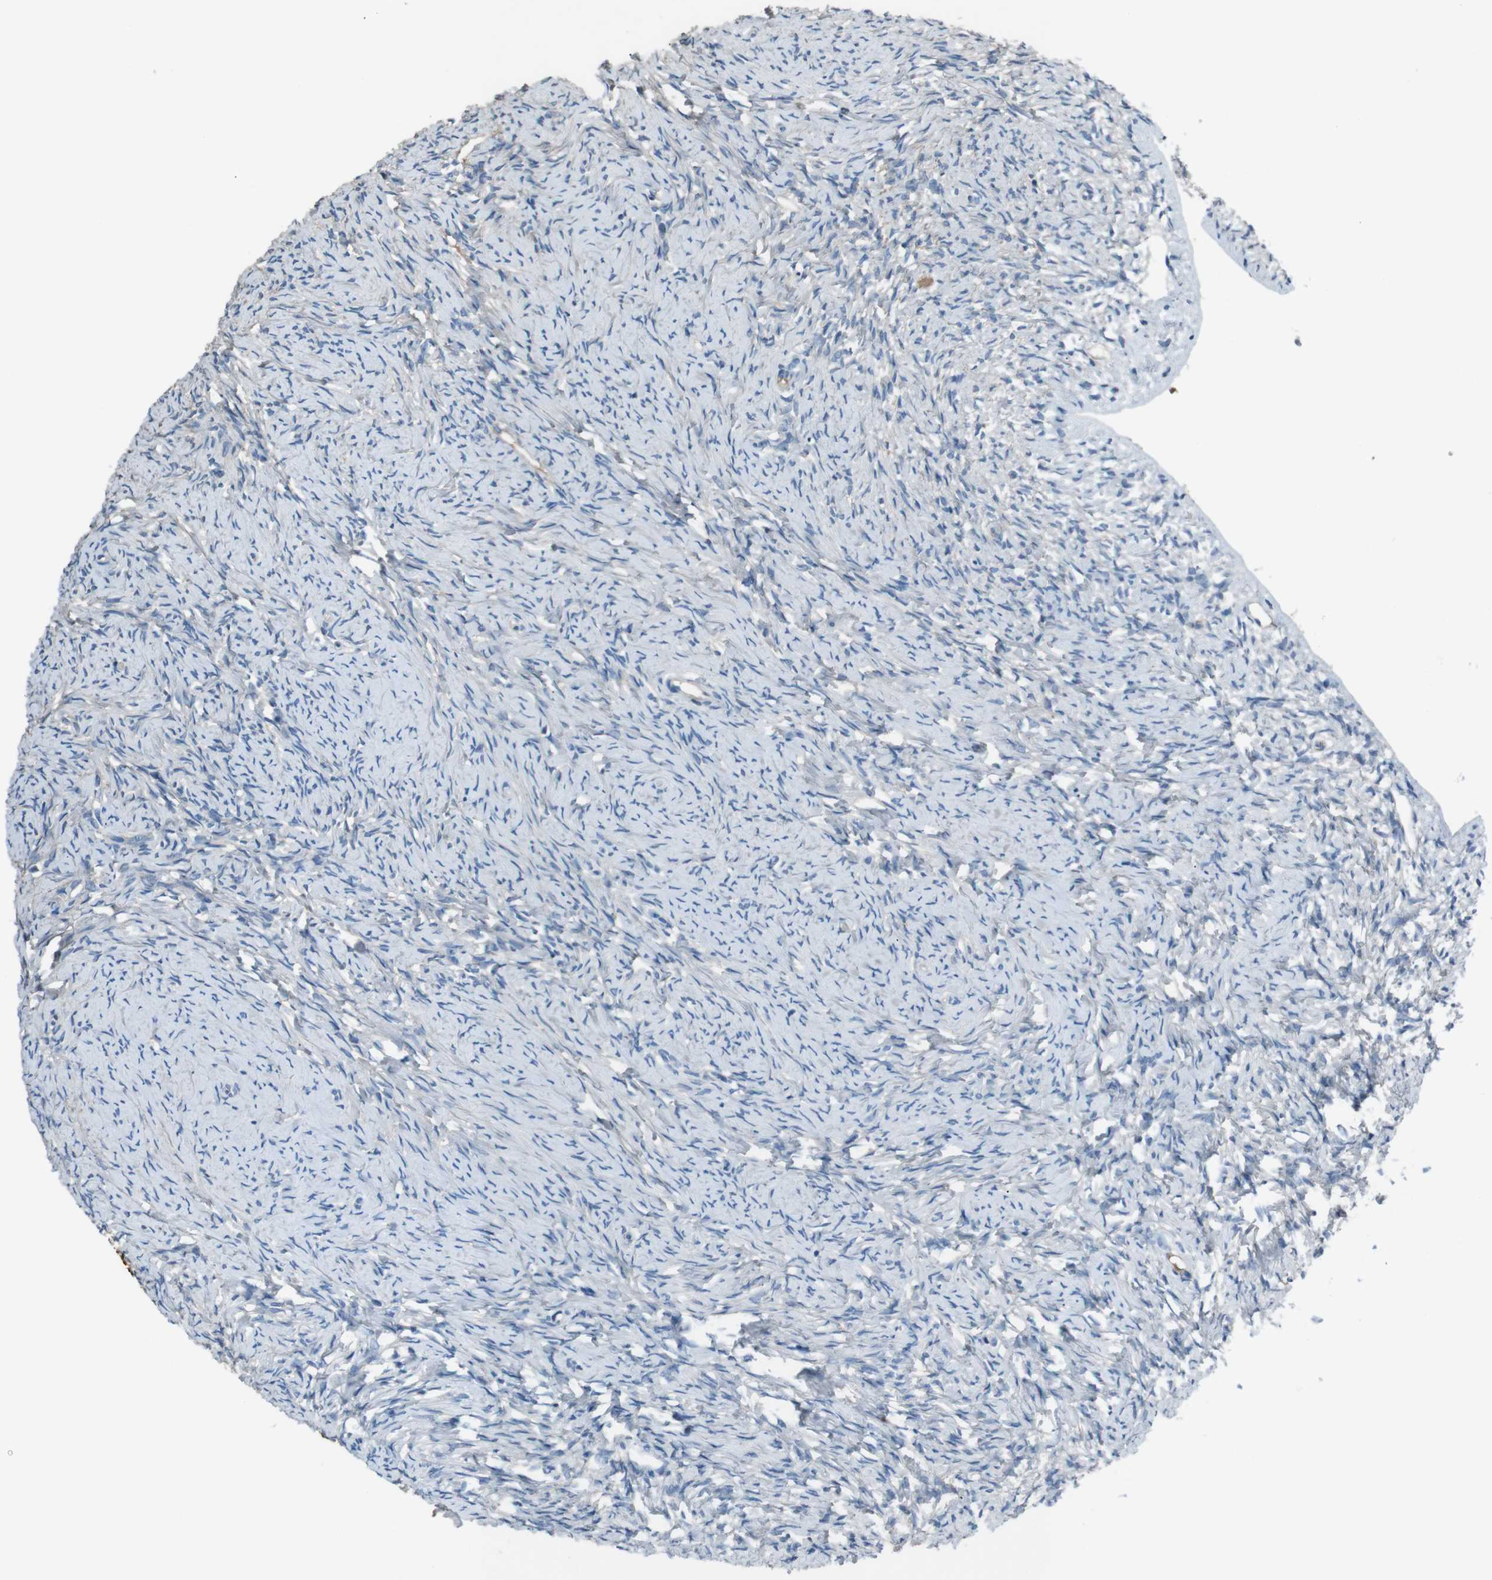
{"staining": {"intensity": "negative", "quantity": "none", "location": "none"}, "tissue": "ovary", "cell_type": "Ovarian stroma cells", "image_type": "normal", "snomed": [{"axis": "morphology", "description": "Normal tissue, NOS"}, {"axis": "topography", "description": "Ovary"}], "caption": "Image shows no significant protein positivity in ovarian stroma cells of benign ovary.", "gene": "LEP", "patient": {"sex": "female", "age": 33}}